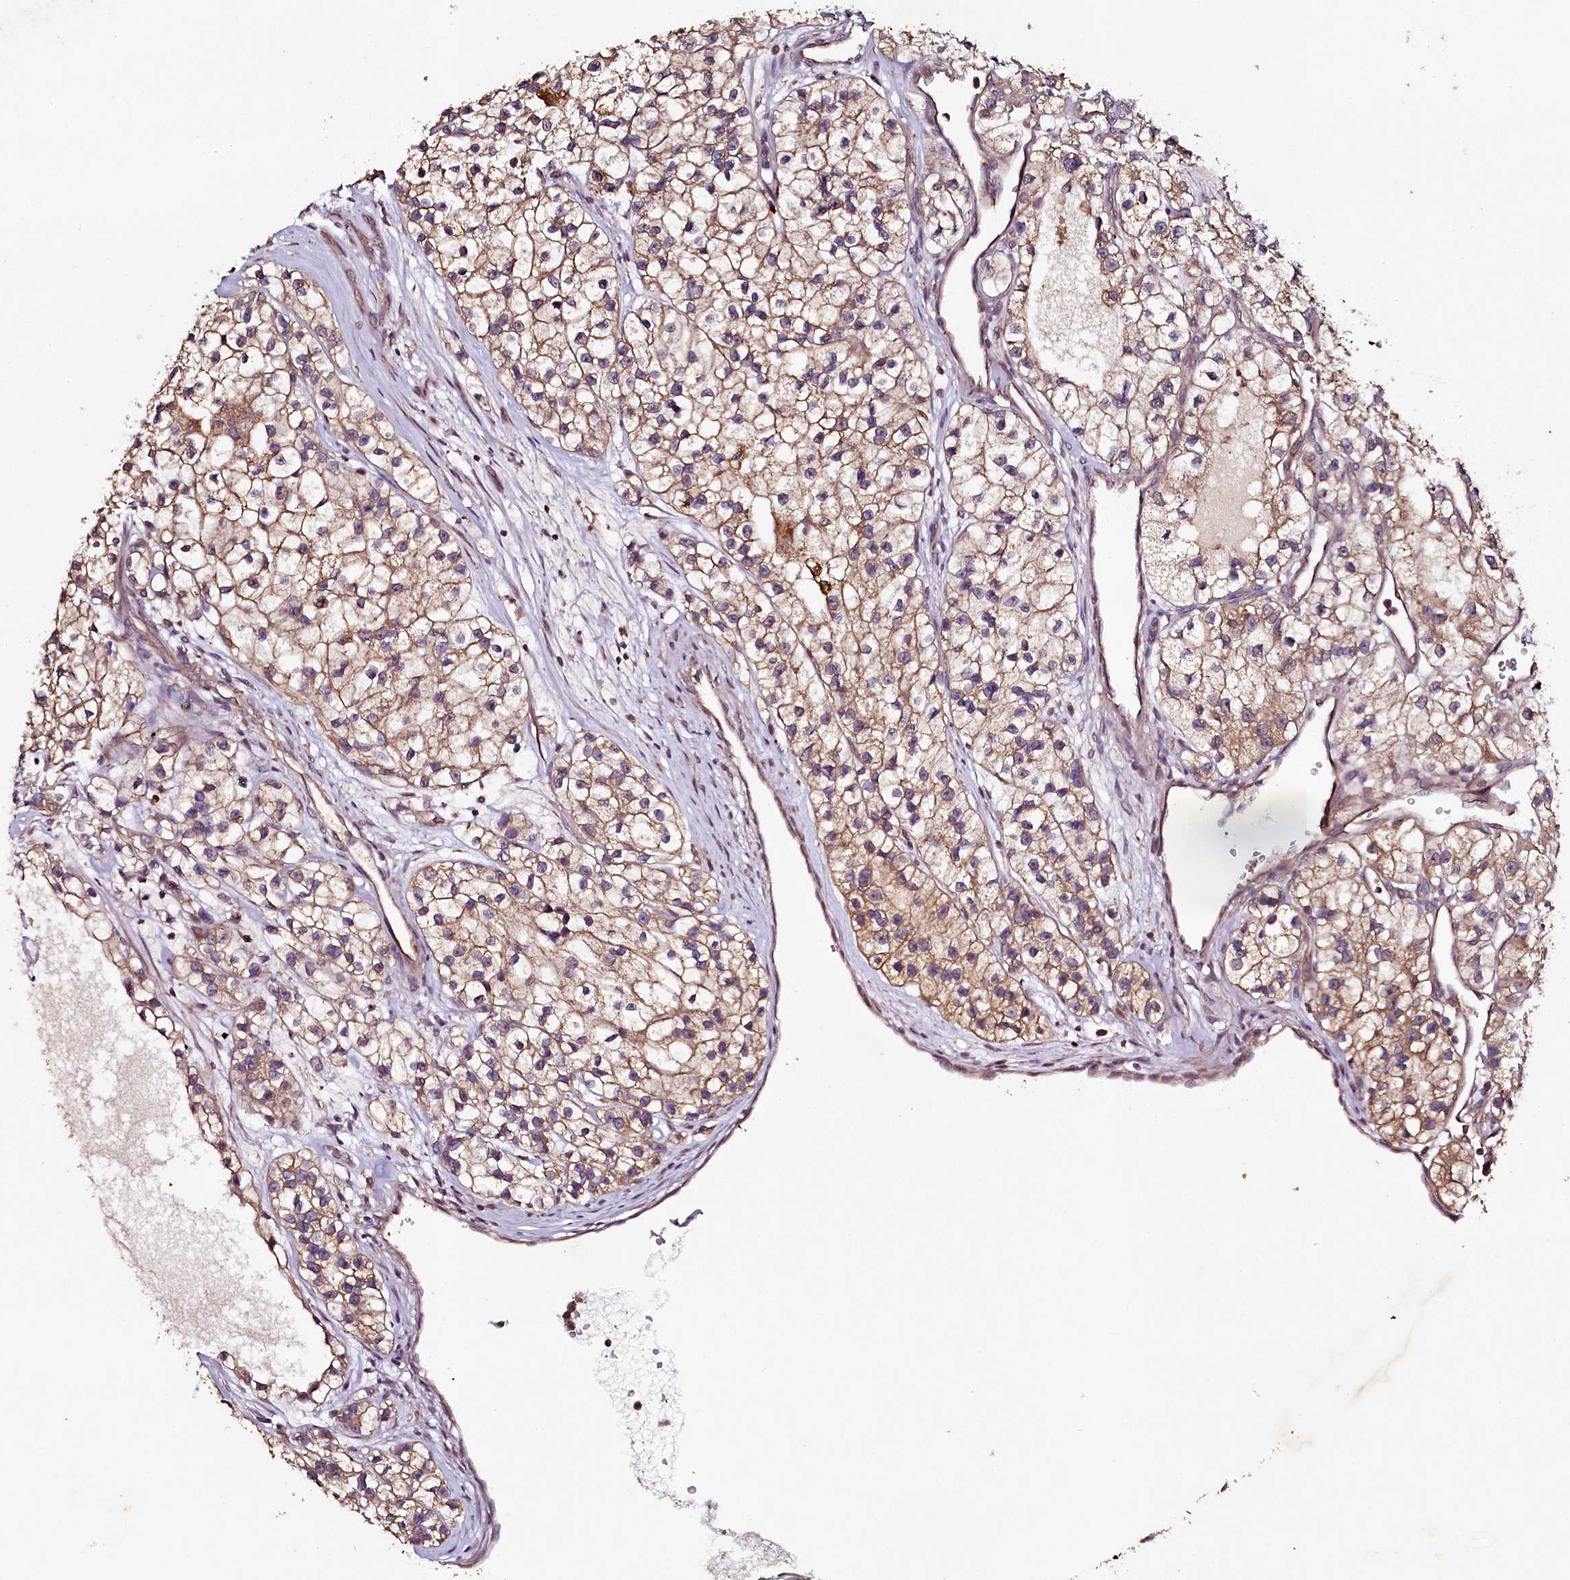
{"staining": {"intensity": "moderate", "quantity": ">75%", "location": "cytoplasmic/membranous"}, "tissue": "renal cancer", "cell_type": "Tumor cells", "image_type": "cancer", "snomed": [{"axis": "morphology", "description": "Adenocarcinoma, NOS"}, {"axis": "topography", "description": "Kidney"}], "caption": "Moderate cytoplasmic/membranous staining for a protein is appreciated in approximately >75% of tumor cells of adenocarcinoma (renal) using immunohistochemistry (IHC).", "gene": "SEC24C", "patient": {"sex": "female", "age": 57}}